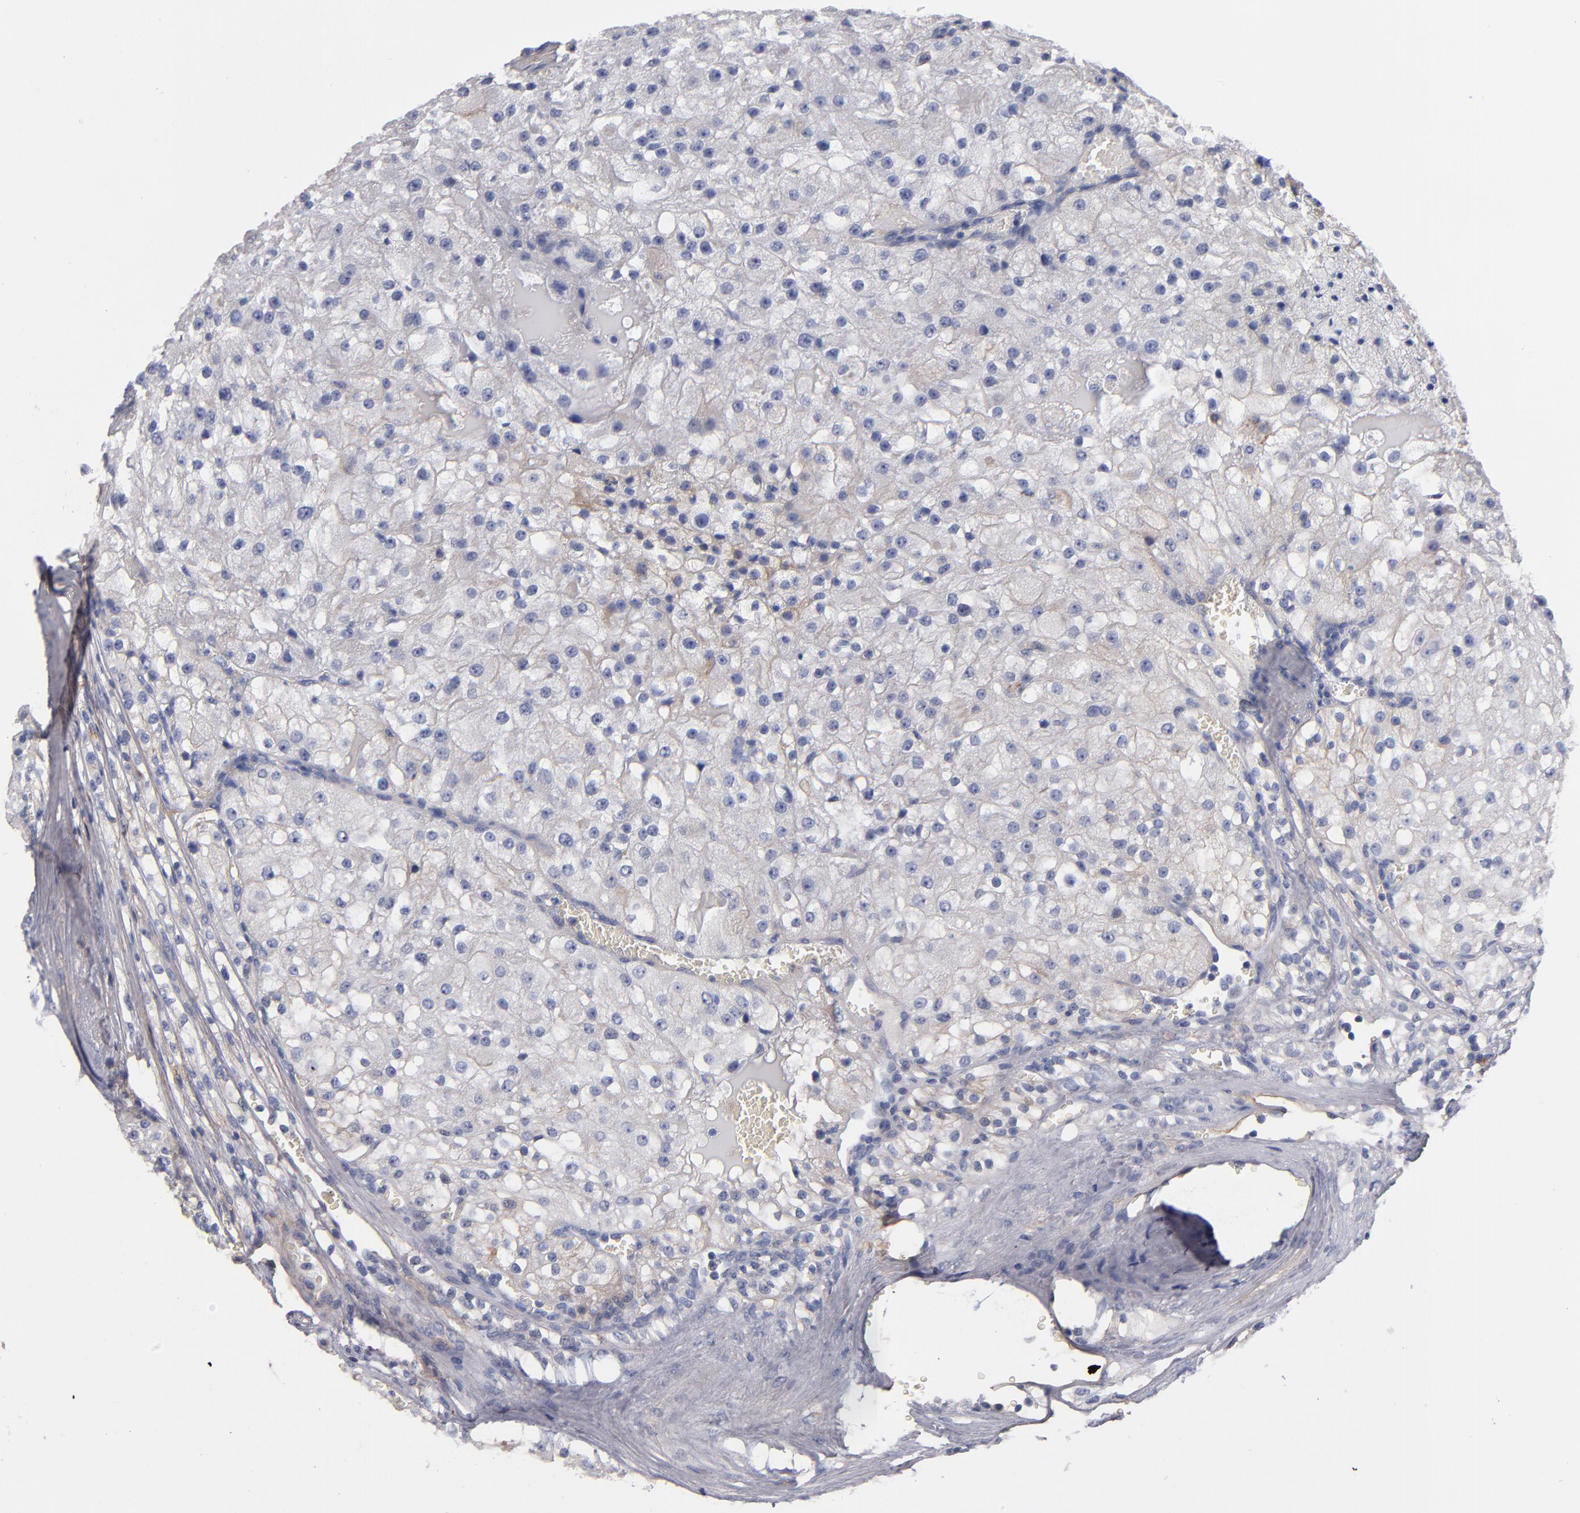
{"staining": {"intensity": "weak", "quantity": "<25%", "location": "cytoplasmic/membranous"}, "tissue": "renal cancer", "cell_type": "Tumor cells", "image_type": "cancer", "snomed": [{"axis": "morphology", "description": "Adenocarcinoma, NOS"}, {"axis": "topography", "description": "Kidney"}], "caption": "Immunohistochemical staining of human renal cancer (adenocarcinoma) demonstrates no significant expression in tumor cells. Nuclei are stained in blue.", "gene": "PLSCR4", "patient": {"sex": "female", "age": 74}}